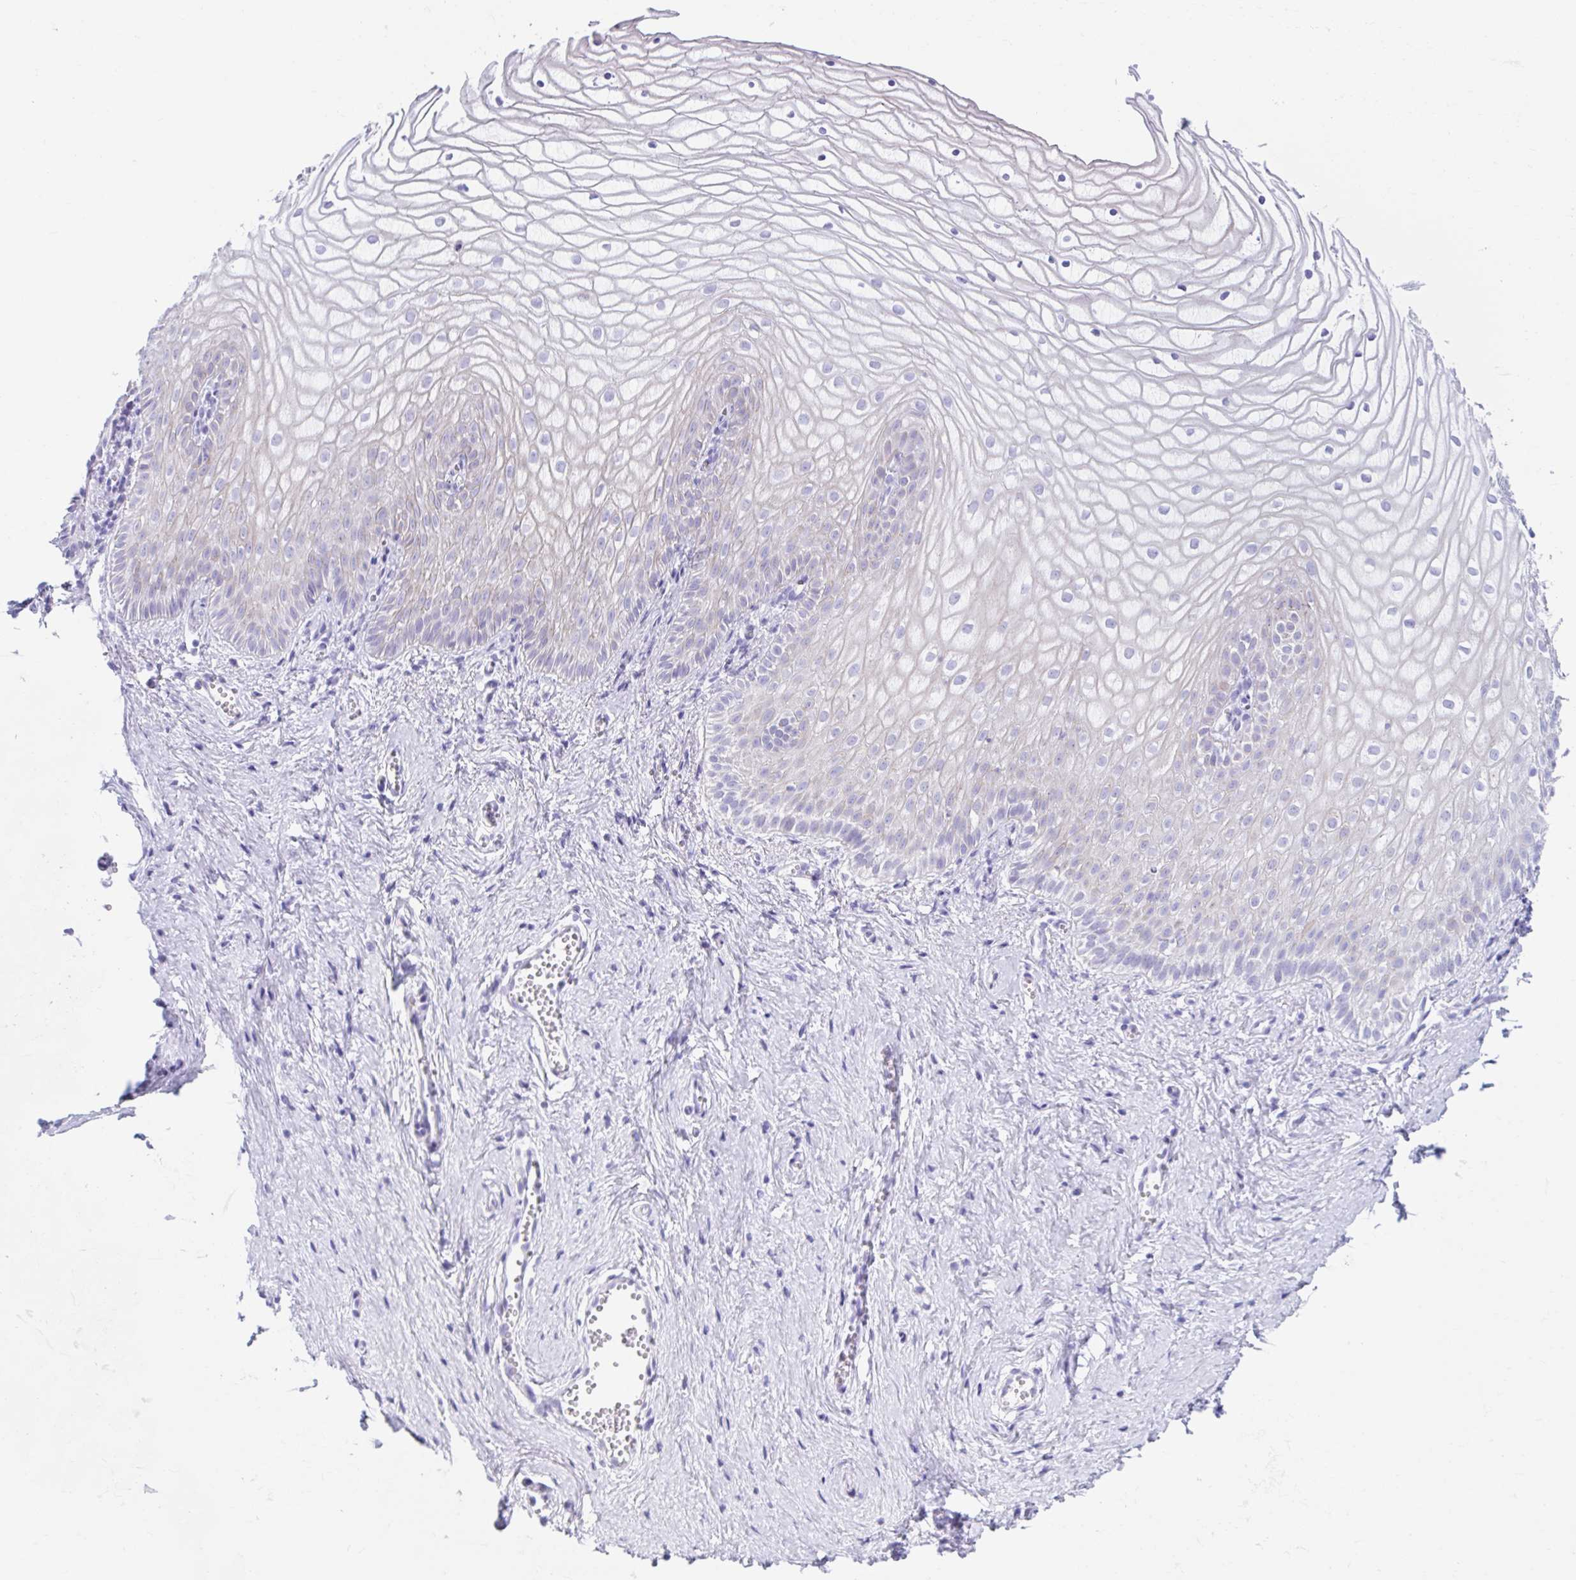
{"staining": {"intensity": "negative", "quantity": "none", "location": "none"}, "tissue": "vagina", "cell_type": "Squamous epithelial cells", "image_type": "normal", "snomed": [{"axis": "morphology", "description": "Normal tissue, NOS"}, {"axis": "topography", "description": "Vagina"}], "caption": "IHC of unremarkable human vagina demonstrates no positivity in squamous epithelial cells. (DAB (3,3'-diaminobenzidine) immunohistochemistry (IHC) with hematoxylin counter stain).", "gene": "CPTP", "patient": {"sex": "female", "age": 56}}